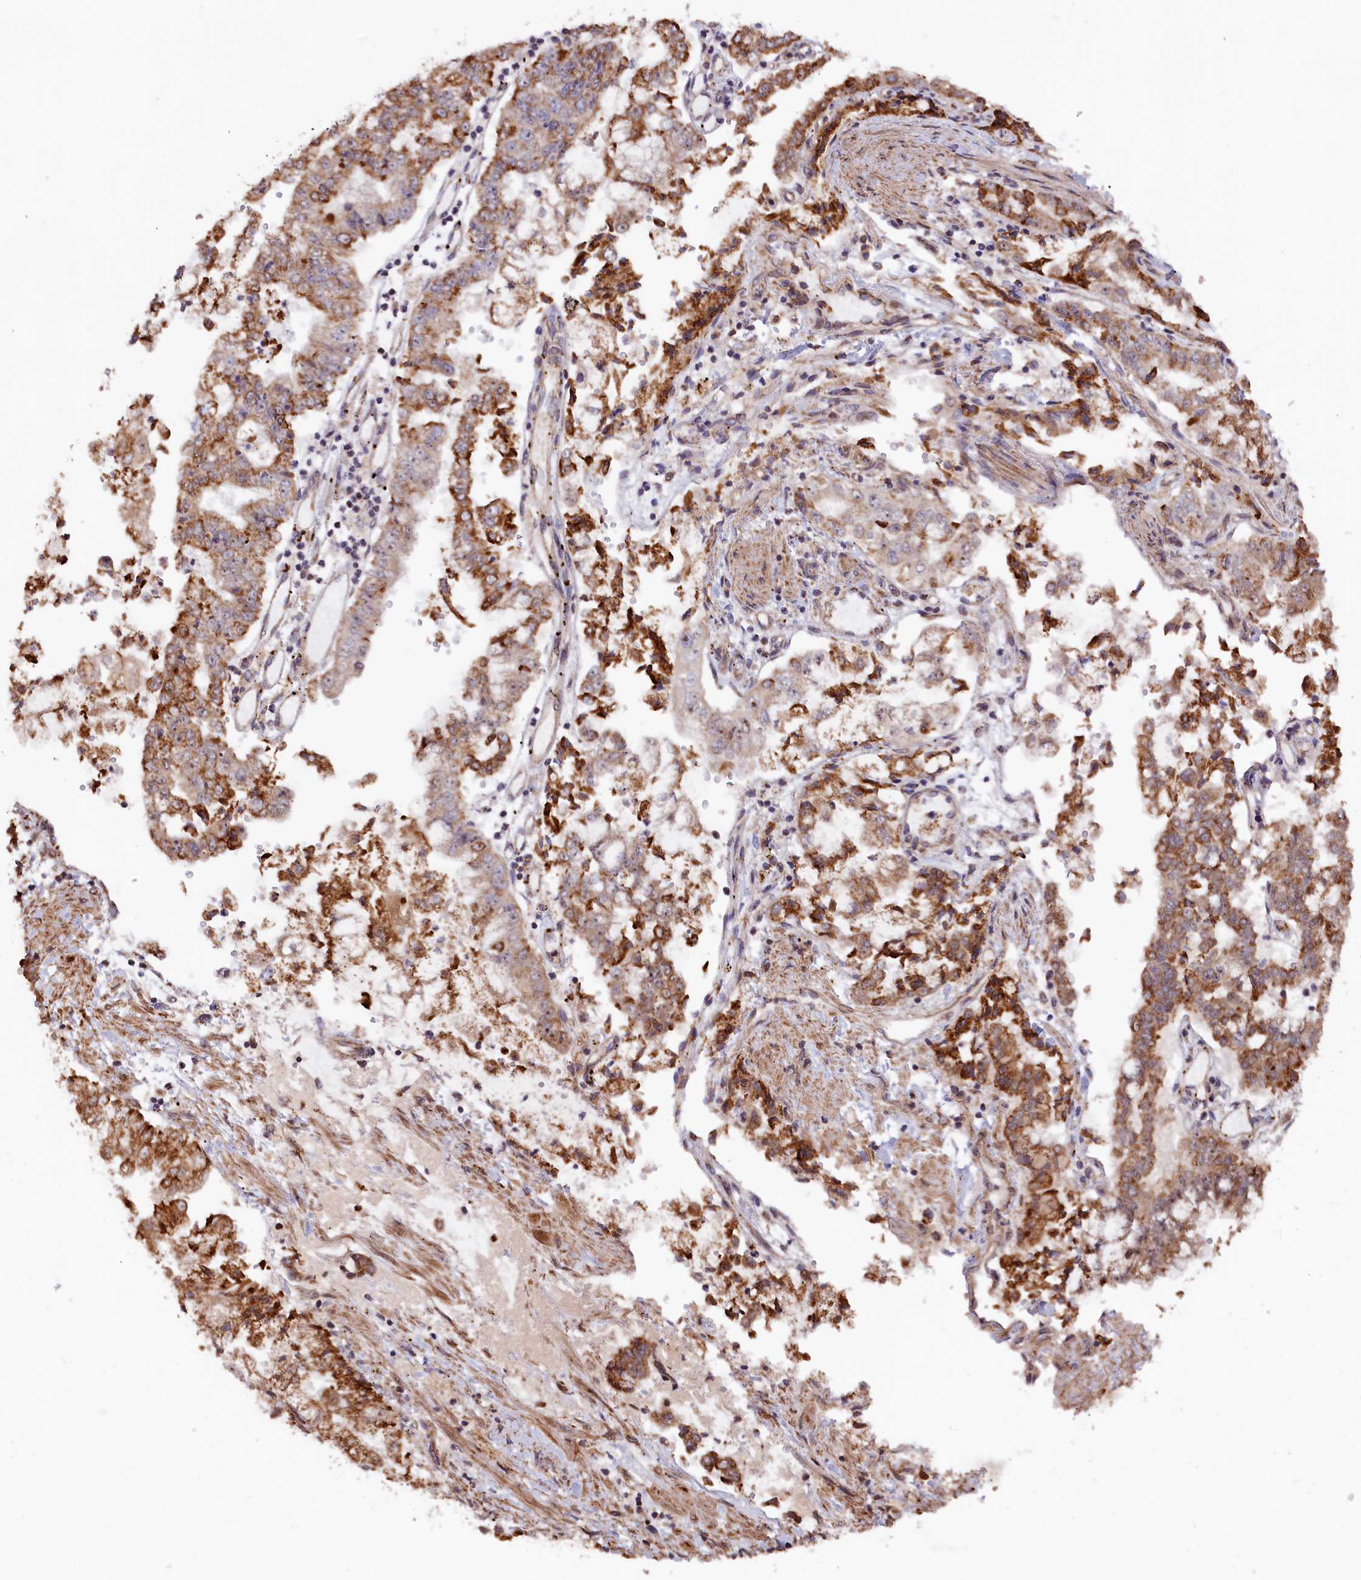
{"staining": {"intensity": "moderate", "quantity": ">75%", "location": "cytoplasmic/membranous"}, "tissue": "stomach cancer", "cell_type": "Tumor cells", "image_type": "cancer", "snomed": [{"axis": "morphology", "description": "Adenocarcinoma, NOS"}, {"axis": "topography", "description": "Stomach"}], "caption": "Immunohistochemical staining of human adenocarcinoma (stomach) reveals medium levels of moderate cytoplasmic/membranous expression in about >75% of tumor cells. The staining was performed using DAB (3,3'-diaminobenzidine) to visualize the protein expression in brown, while the nuclei were stained in blue with hematoxylin (Magnification: 20x).", "gene": "MACROD1", "patient": {"sex": "male", "age": 76}}